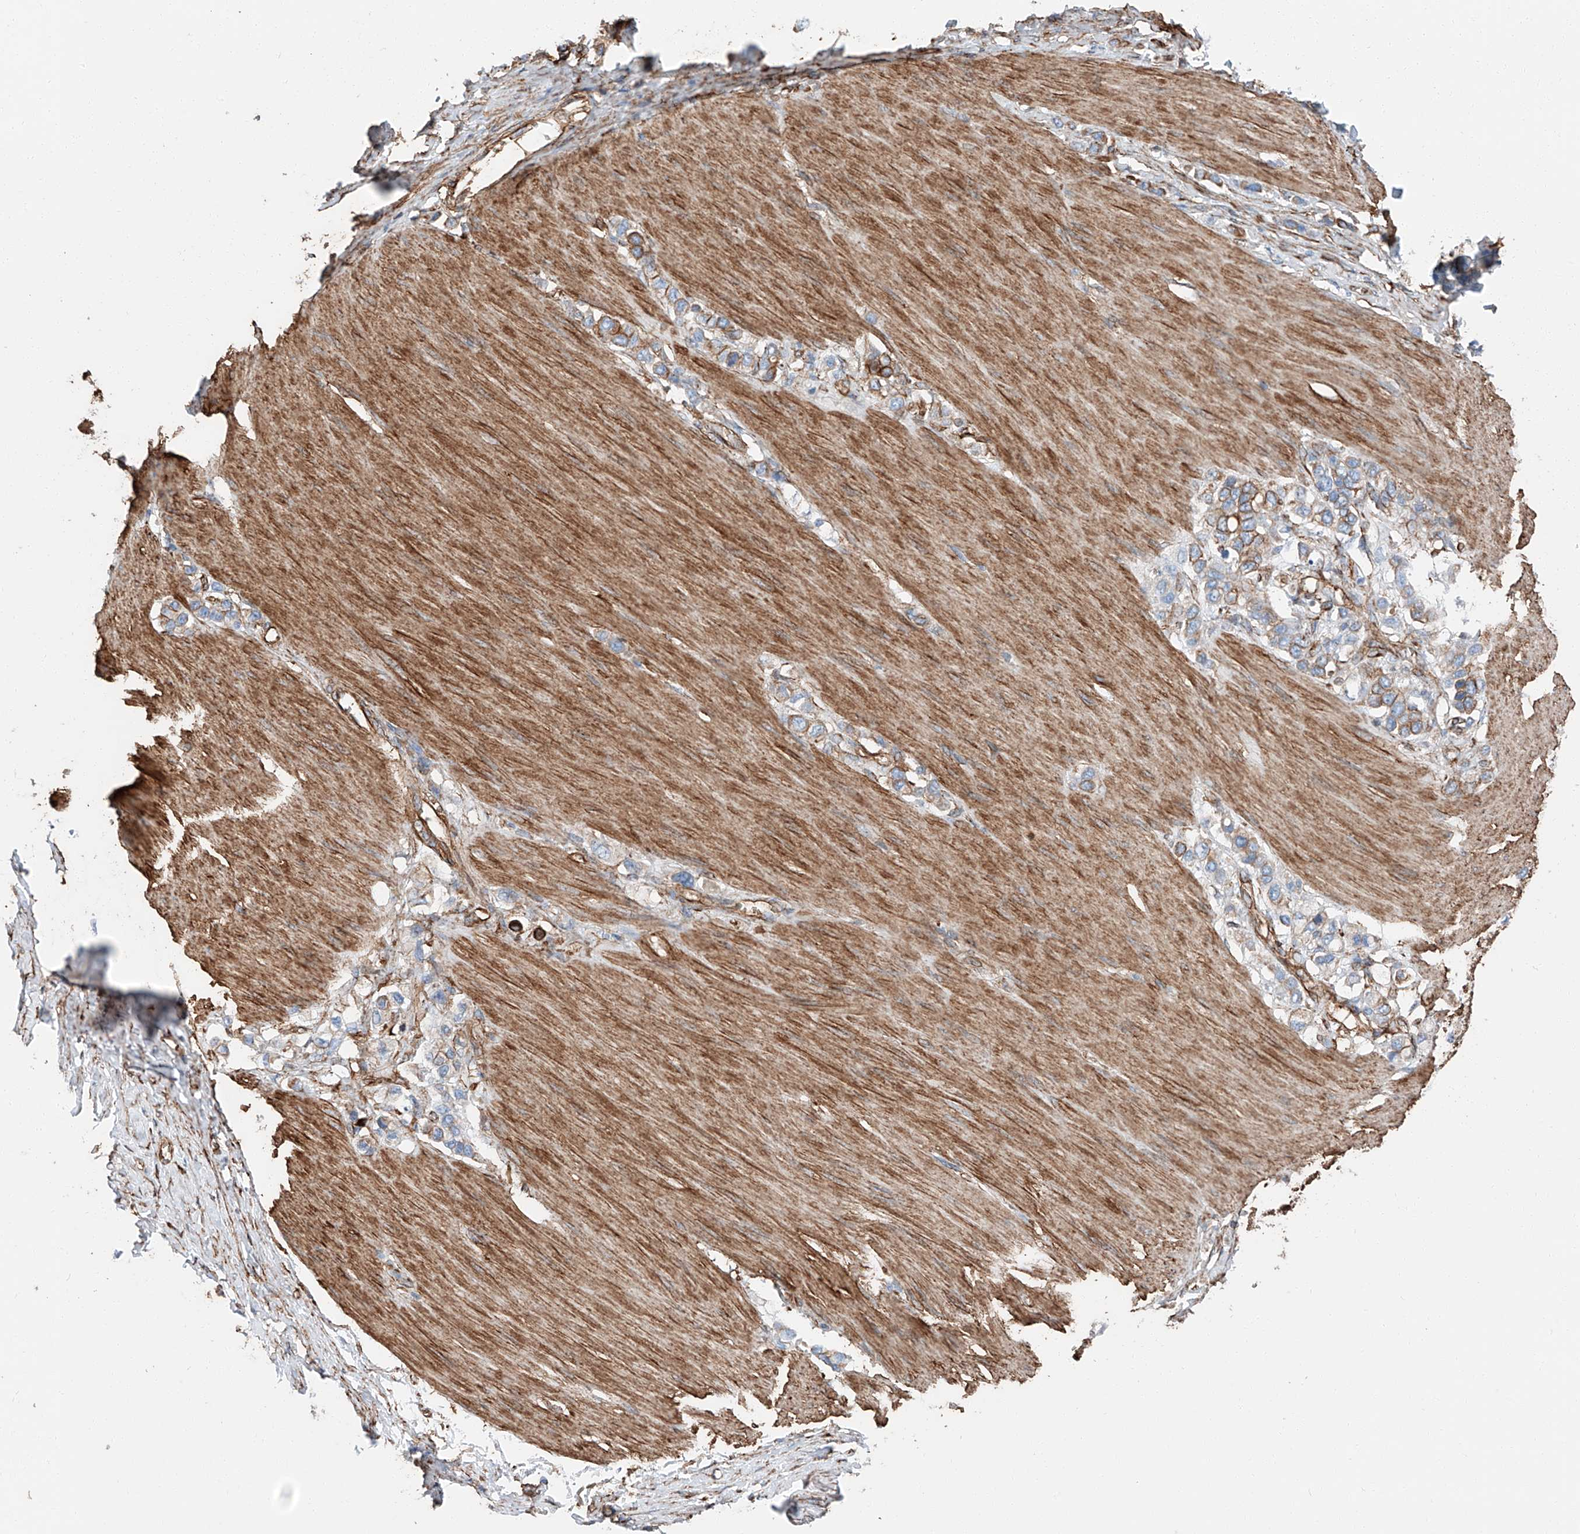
{"staining": {"intensity": "moderate", "quantity": "25%-75%", "location": "cytoplasmic/membranous"}, "tissue": "stomach cancer", "cell_type": "Tumor cells", "image_type": "cancer", "snomed": [{"axis": "morphology", "description": "Adenocarcinoma, NOS"}, {"axis": "topography", "description": "Stomach"}], "caption": "DAB (3,3'-diaminobenzidine) immunohistochemical staining of human stomach cancer (adenocarcinoma) reveals moderate cytoplasmic/membranous protein expression in approximately 25%-75% of tumor cells.", "gene": "ZNF804A", "patient": {"sex": "female", "age": 65}}